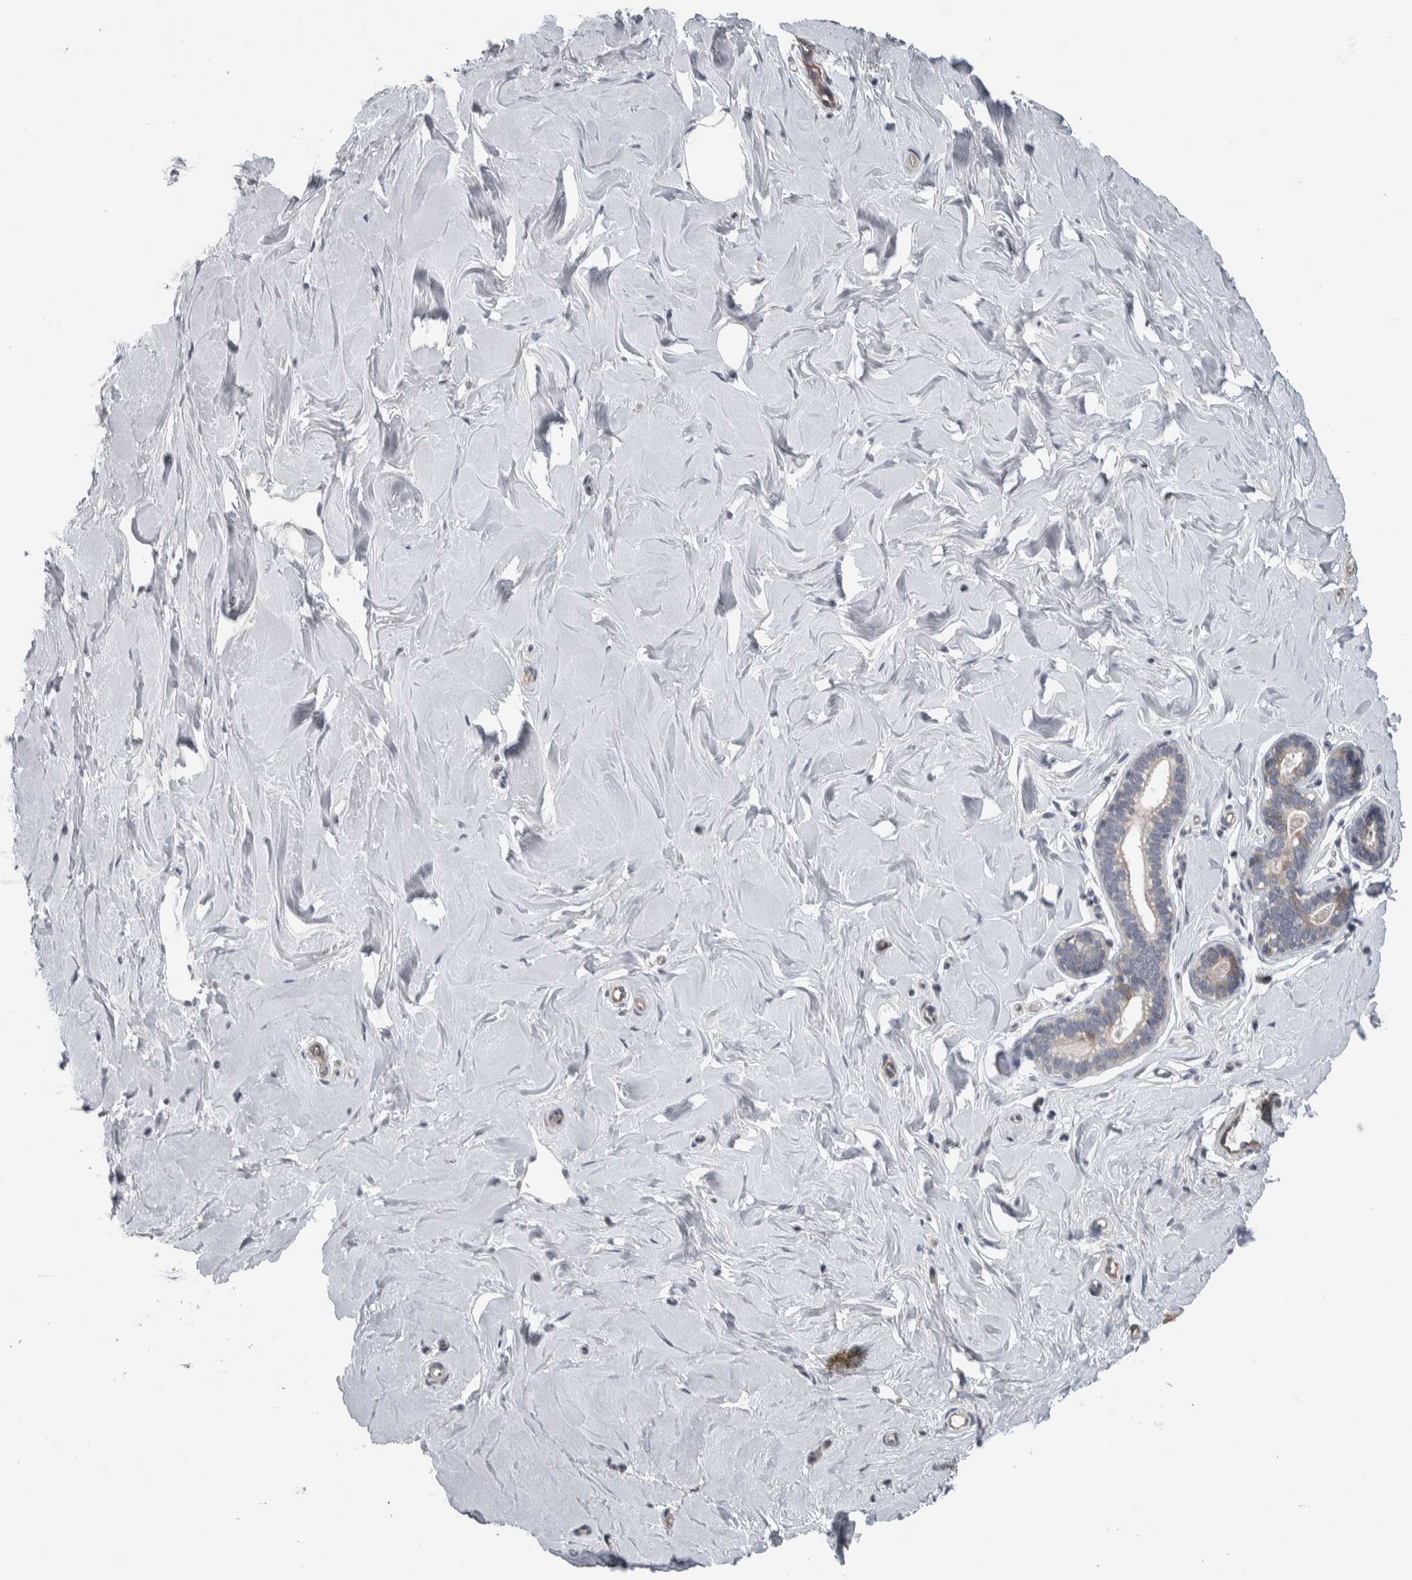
{"staining": {"intensity": "negative", "quantity": "none", "location": "none"}, "tissue": "breast", "cell_type": "Adipocytes", "image_type": "normal", "snomed": [{"axis": "morphology", "description": "Normal tissue, NOS"}, {"axis": "topography", "description": "Breast"}], "caption": "Photomicrograph shows no significant protein positivity in adipocytes of benign breast.", "gene": "SRP68", "patient": {"sex": "female", "age": 23}}